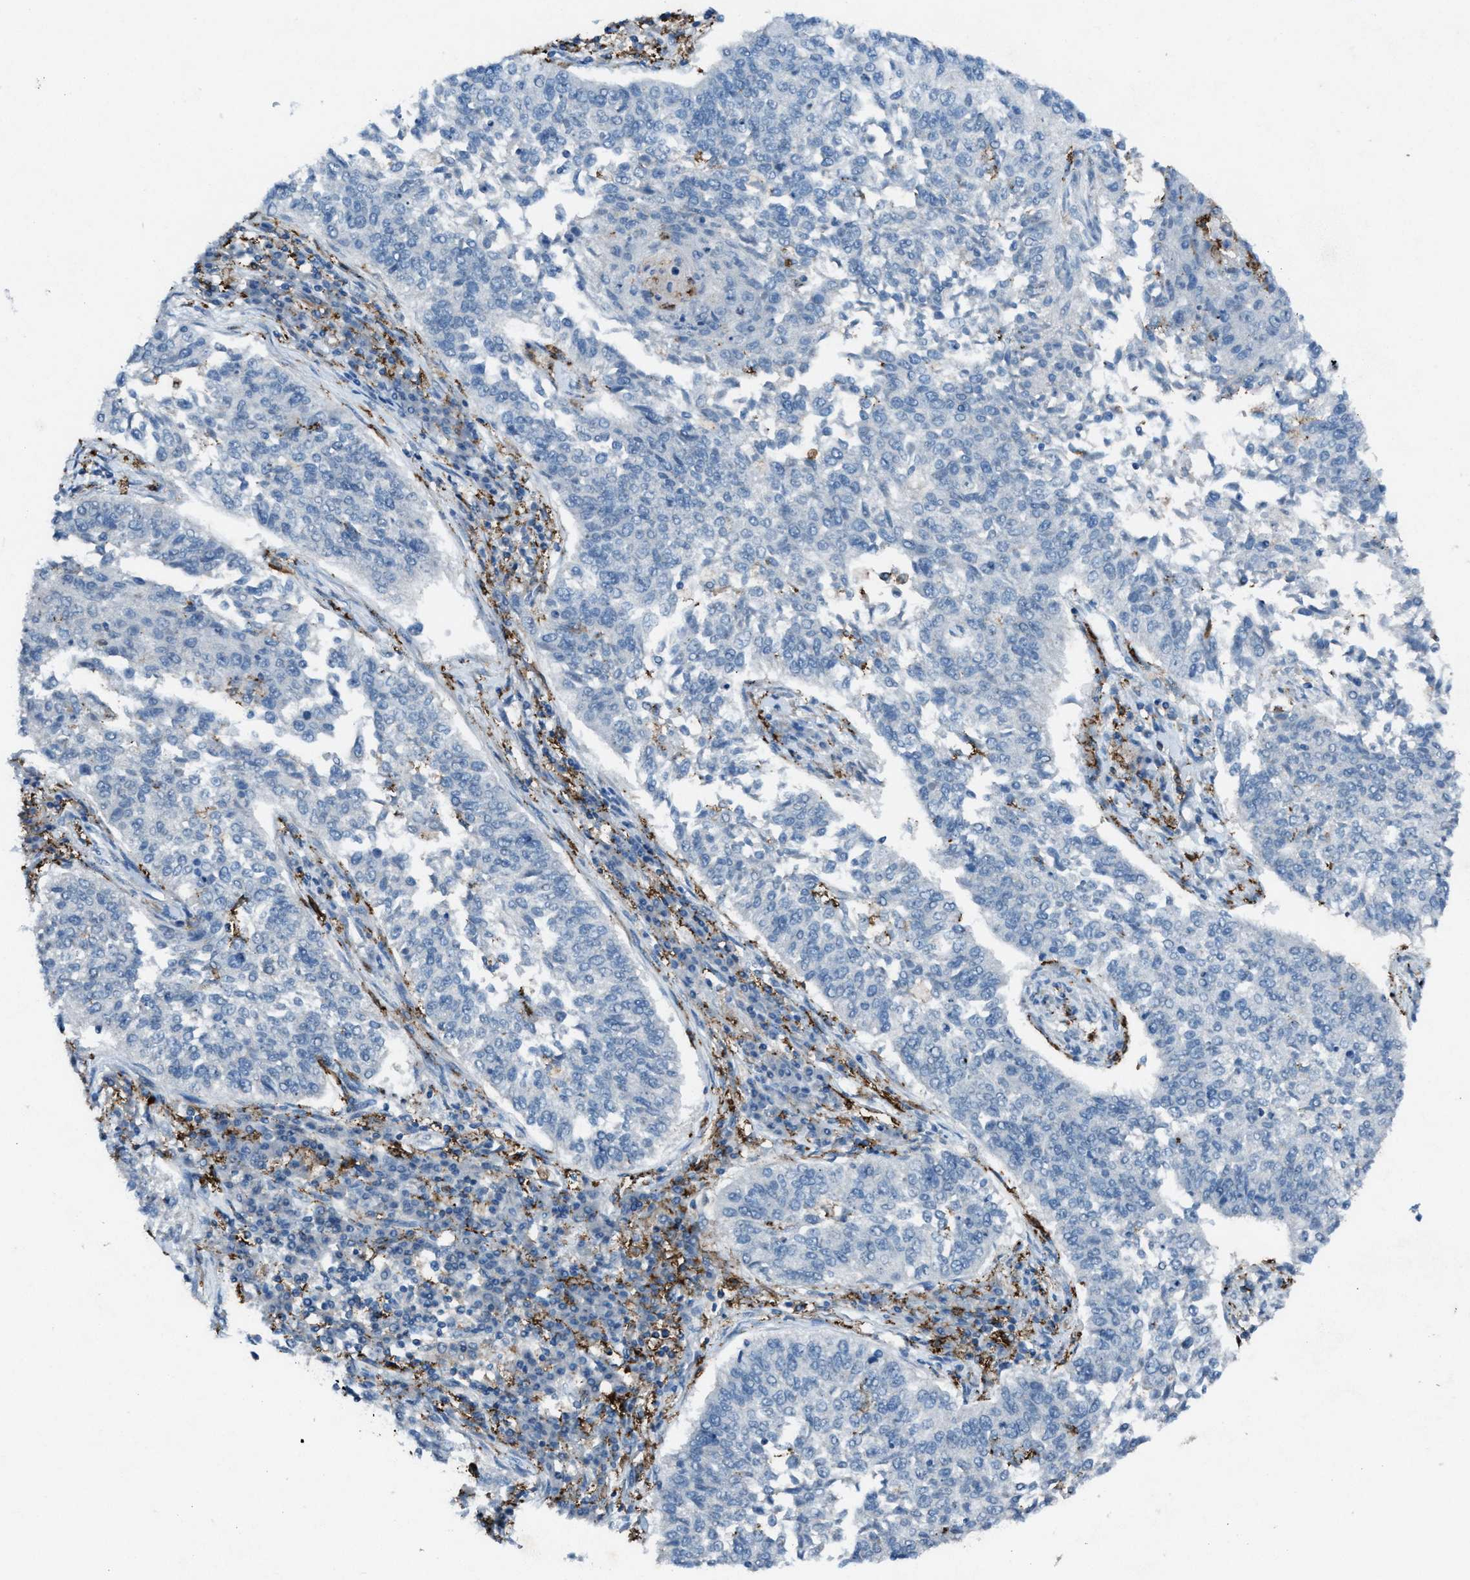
{"staining": {"intensity": "negative", "quantity": "none", "location": "none"}, "tissue": "lung cancer", "cell_type": "Tumor cells", "image_type": "cancer", "snomed": [{"axis": "morphology", "description": "Normal tissue, NOS"}, {"axis": "morphology", "description": "Squamous cell carcinoma, NOS"}, {"axis": "topography", "description": "Cartilage tissue"}, {"axis": "topography", "description": "Bronchus"}, {"axis": "topography", "description": "Lung"}], "caption": "High power microscopy image of an IHC photomicrograph of squamous cell carcinoma (lung), revealing no significant staining in tumor cells. The staining is performed using DAB (3,3'-diaminobenzidine) brown chromogen with nuclei counter-stained in using hematoxylin.", "gene": "FCER1G", "patient": {"sex": "female", "age": 49}}